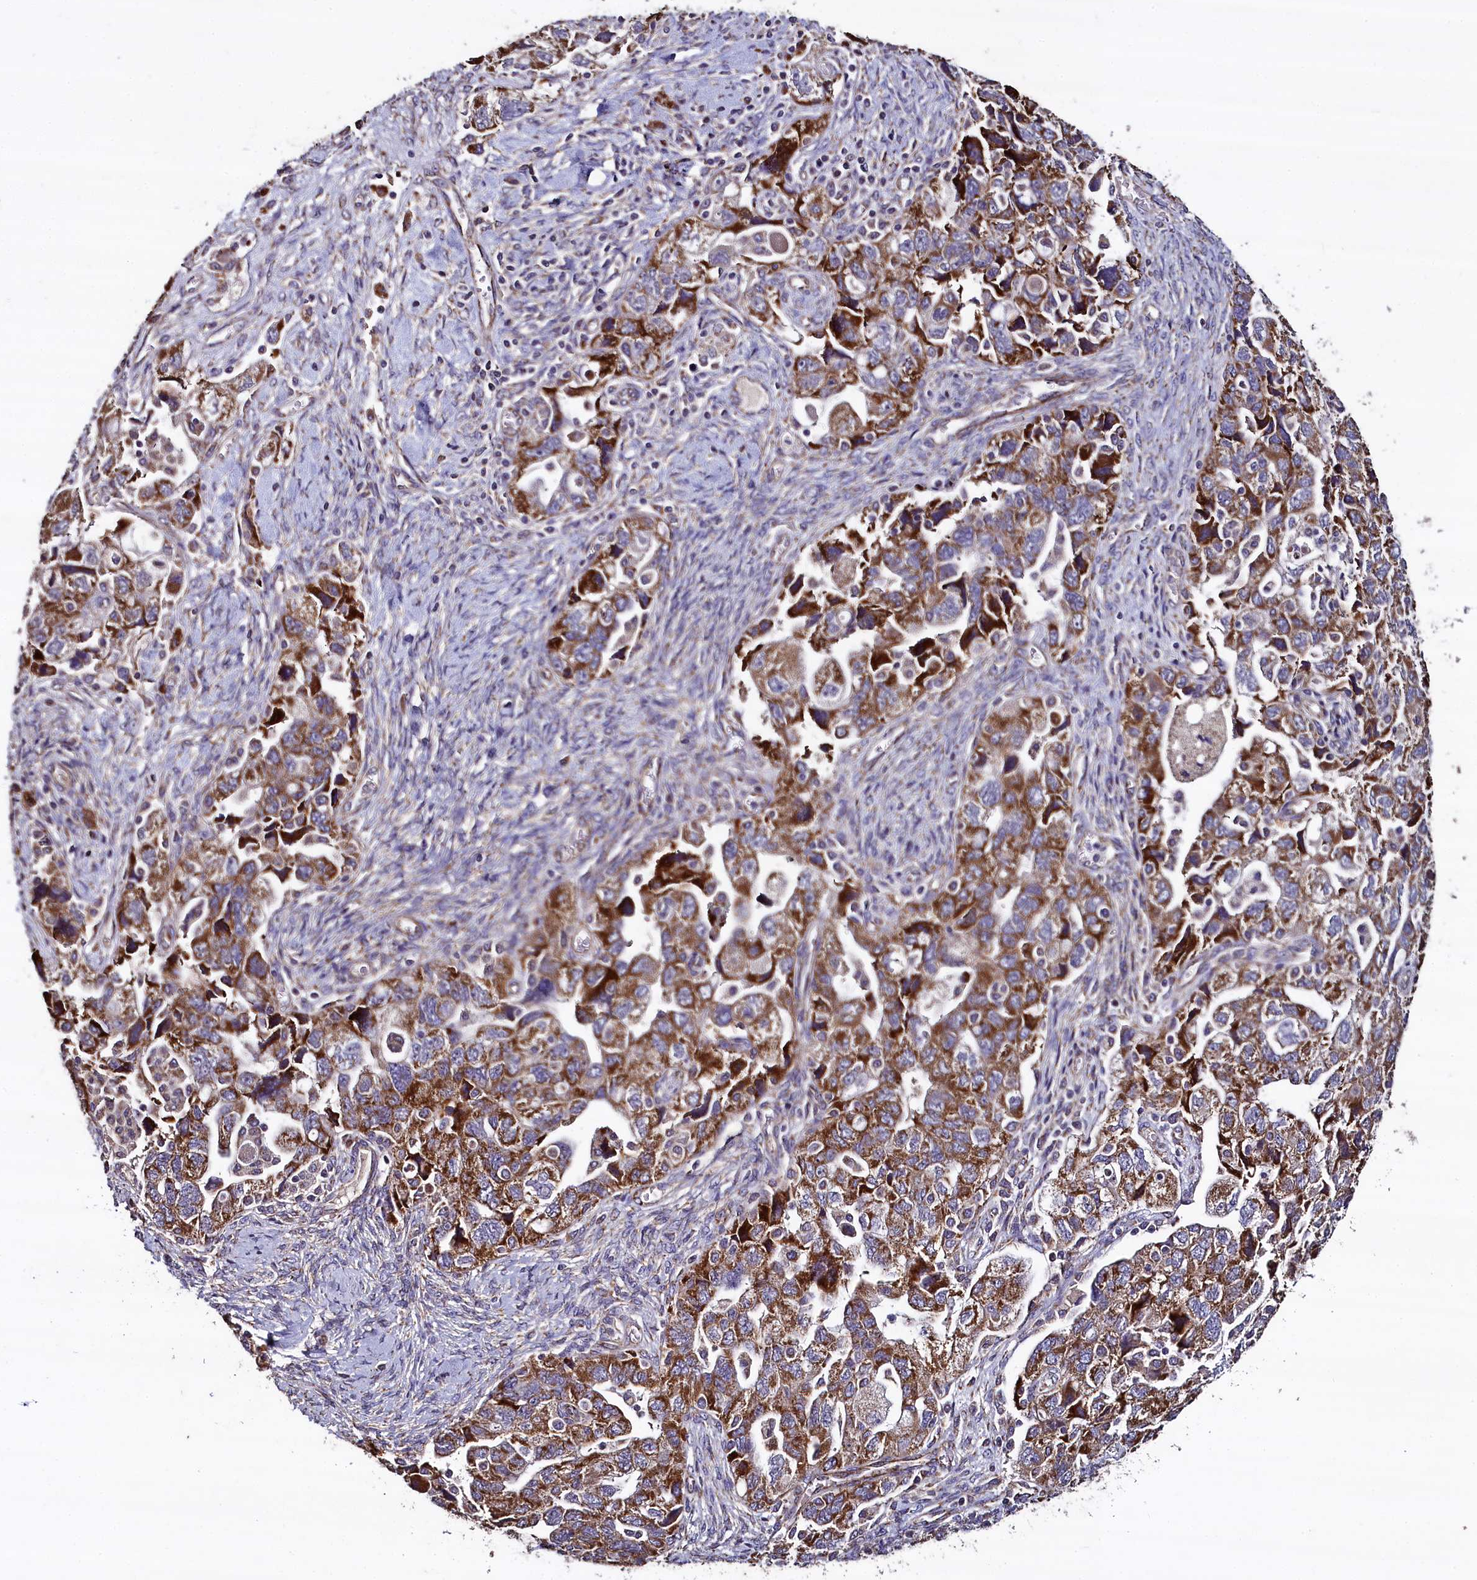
{"staining": {"intensity": "strong", "quantity": ">75%", "location": "cytoplasmic/membranous"}, "tissue": "ovarian cancer", "cell_type": "Tumor cells", "image_type": "cancer", "snomed": [{"axis": "morphology", "description": "Carcinoma, NOS"}, {"axis": "morphology", "description": "Cystadenocarcinoma, serous, NOS"}, {"axis": "topography", "description": "Ovary"}], "caption": "Approximately >75% of tumor cells in human ovarian cancer reveal strong cytoplasmic/membranous protein staining as visualized by brown immunohistochemical staining.", "gene": "COQ9", "patient": {"sex": "female", "age": 69}}